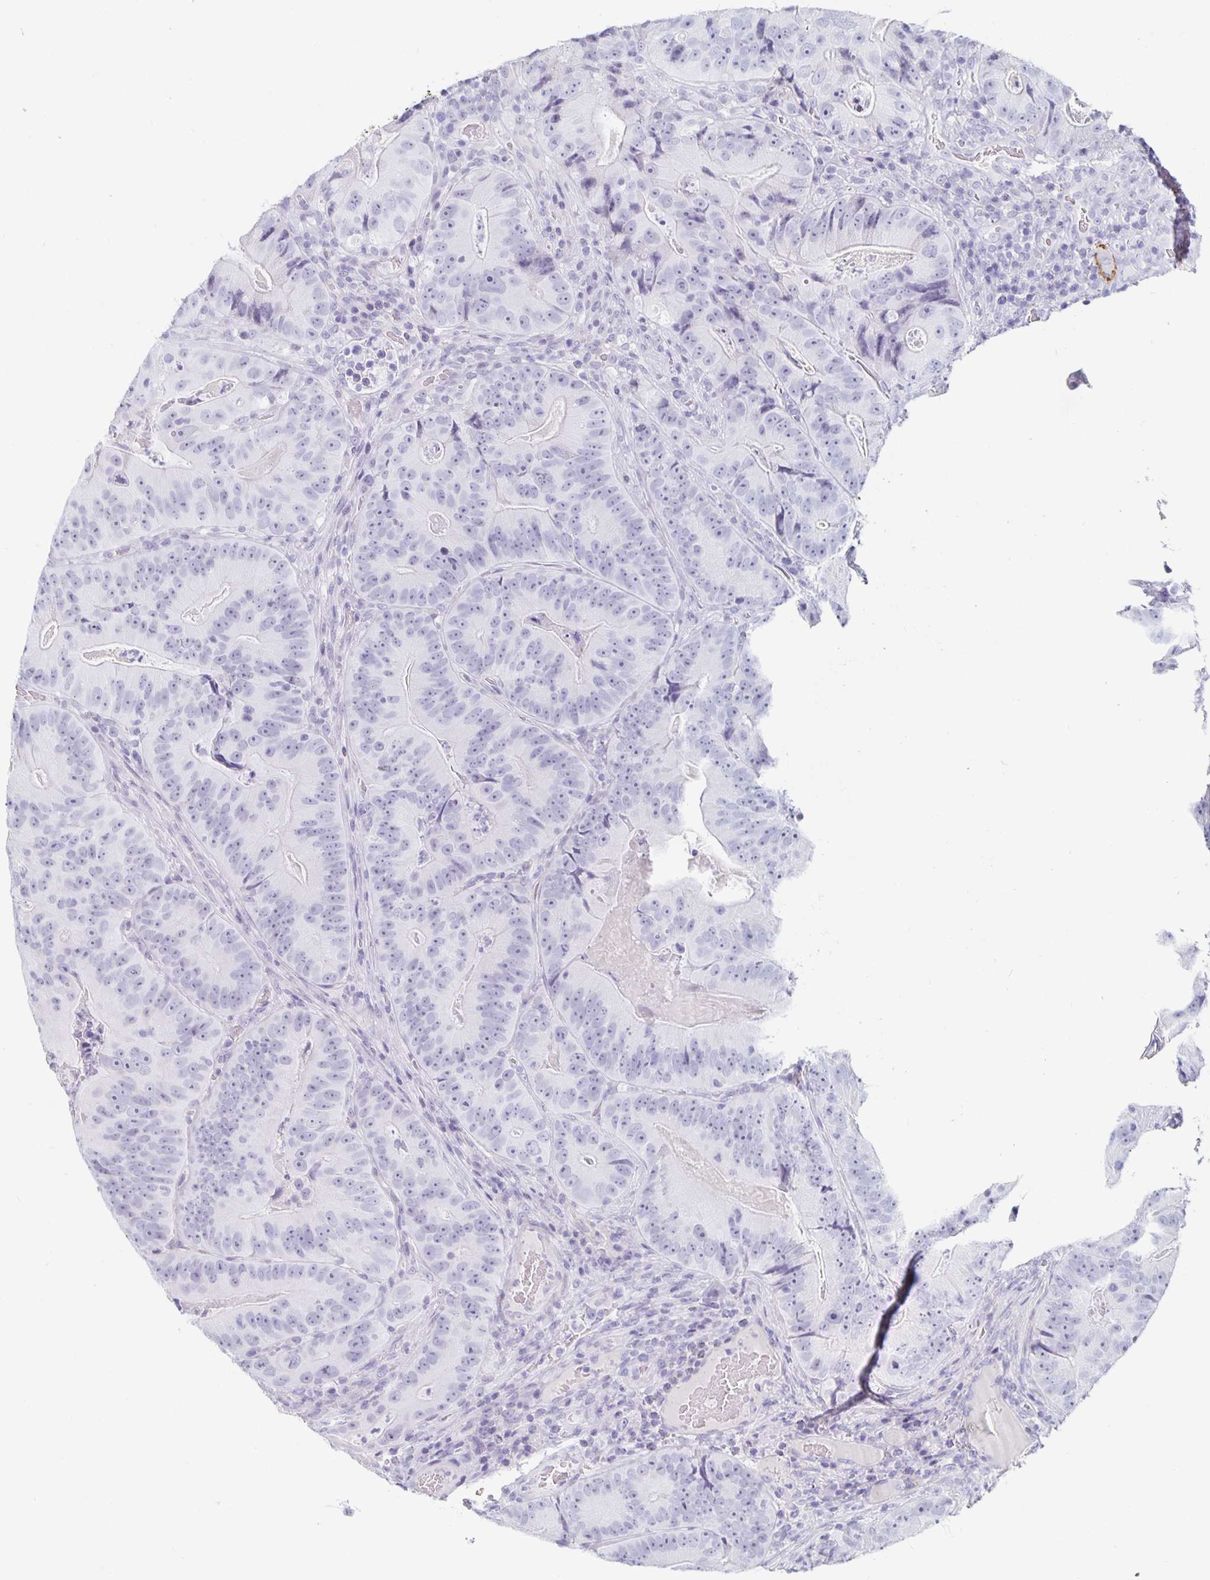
{"staining": {"intensity": "negative", "quantity": "none", "location": "none"}, "tissue": "colorectal cancer", "cell_type": "Tumor cells", "image_type": "cancer", "snomed": [{"axis": "morphology", "description": "Adenocarcinoma, NOS"}, {"axis": "topography", "description": "Colon"}], "caption": "The histopathology image shows no significant expression in tumor cells of colorectal cancer (adenocarcinoma). (DAB immunohistochemistry (IHC) visualized using brightfield microscopy, high magnification).", "gene": "KCNQ2", "patient": {"sex": "female", "age": 86}}